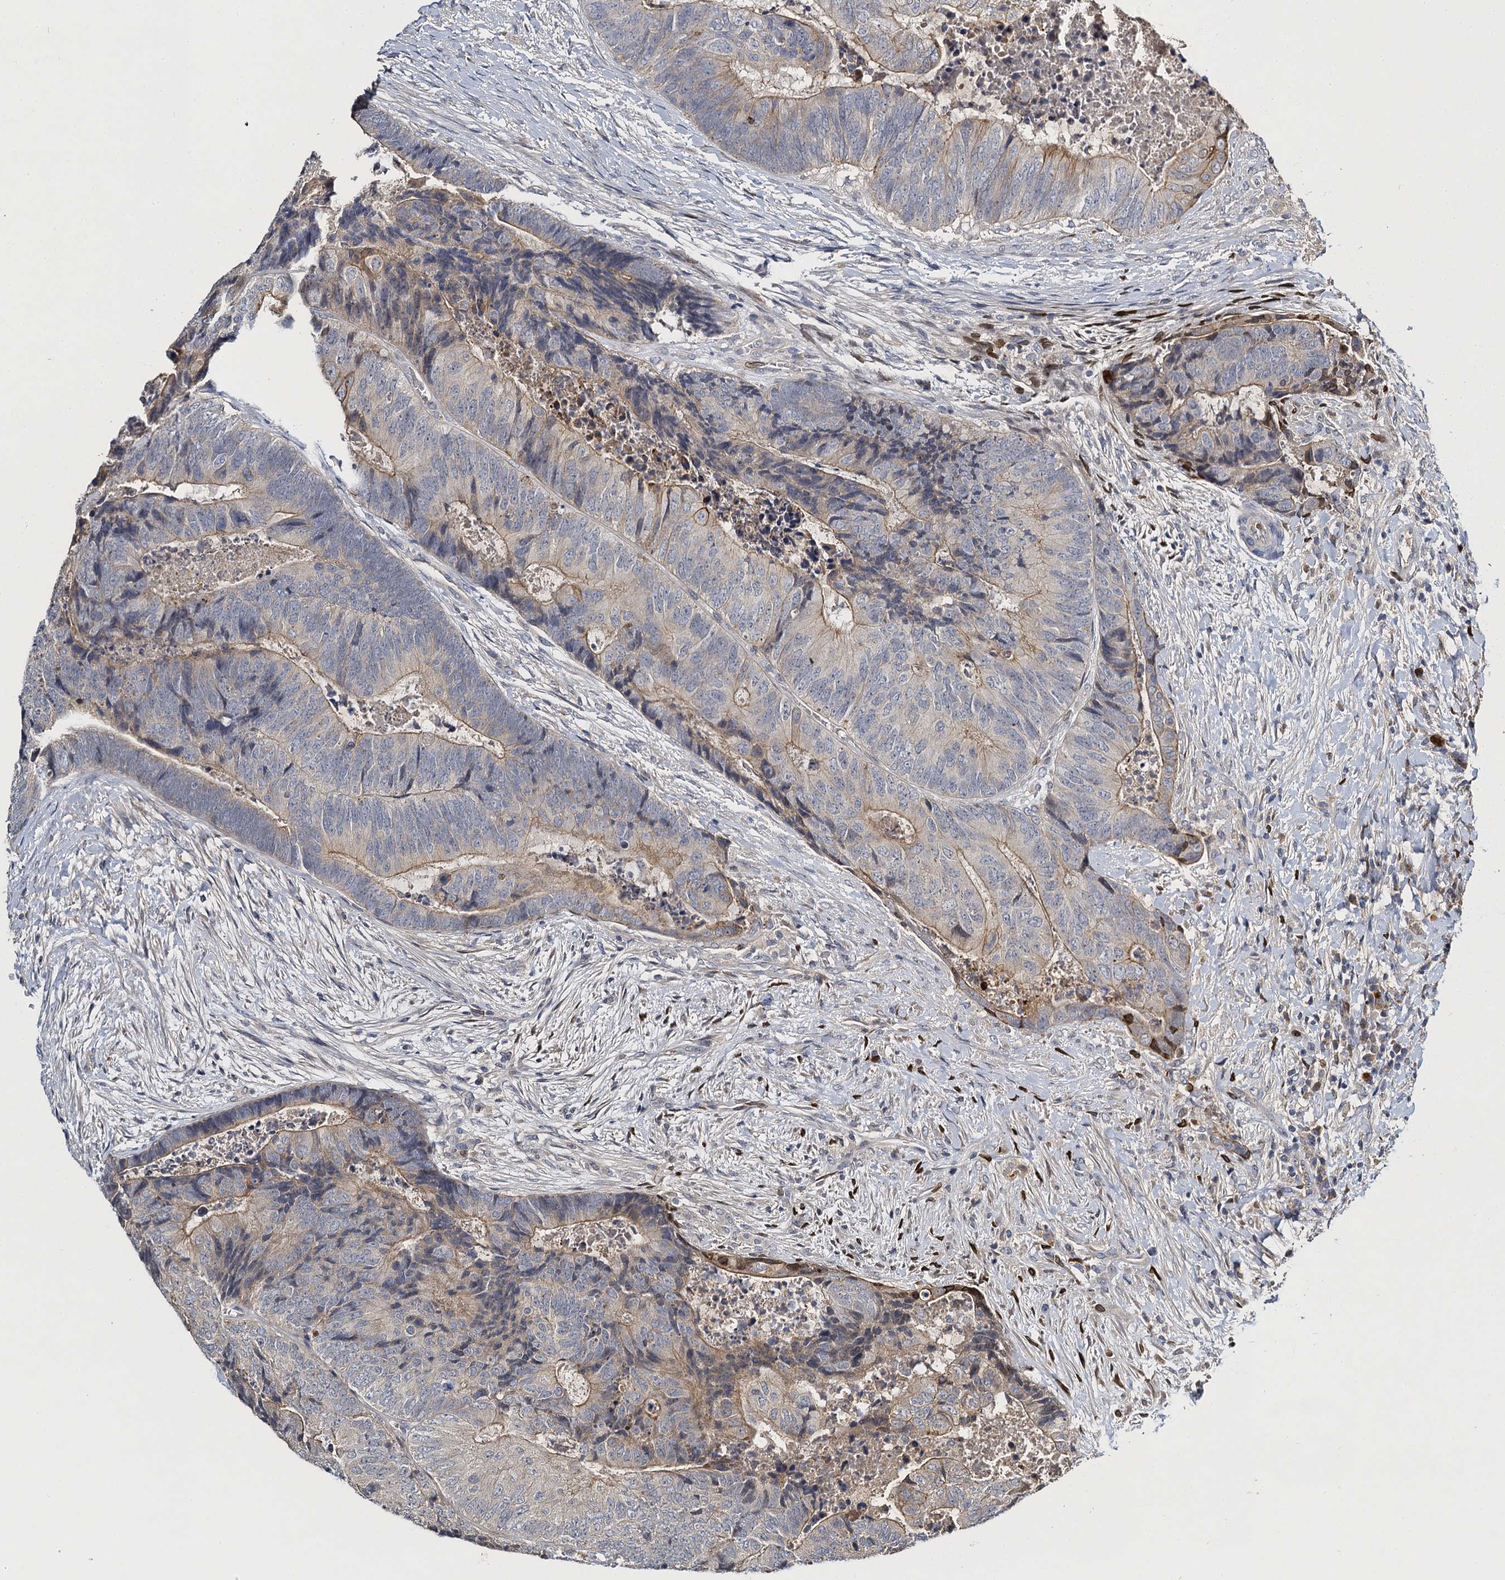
{"staining": {"intensity": "weak", "quantity": "25%-75%", "location": "cytoplasmic/membranous"}, "tissue": "colorectal cancer", "cell_type": "Tumor cells", "image_type": "cancer", "snomed": [{"axis": "morphology", "description": "Adenocarcinoma, NOS"}, {"axis": "topography", "description": "Colon"}], "caption": "Tumor cells demonstrate low levels of weak cytoplasmic/membranous positivity in about 25%-75% of cells in human colorectal cancer (adenocarcinoma).", "gene": "SLC11A2", "patient": {"sex": "female", "age": 67}}